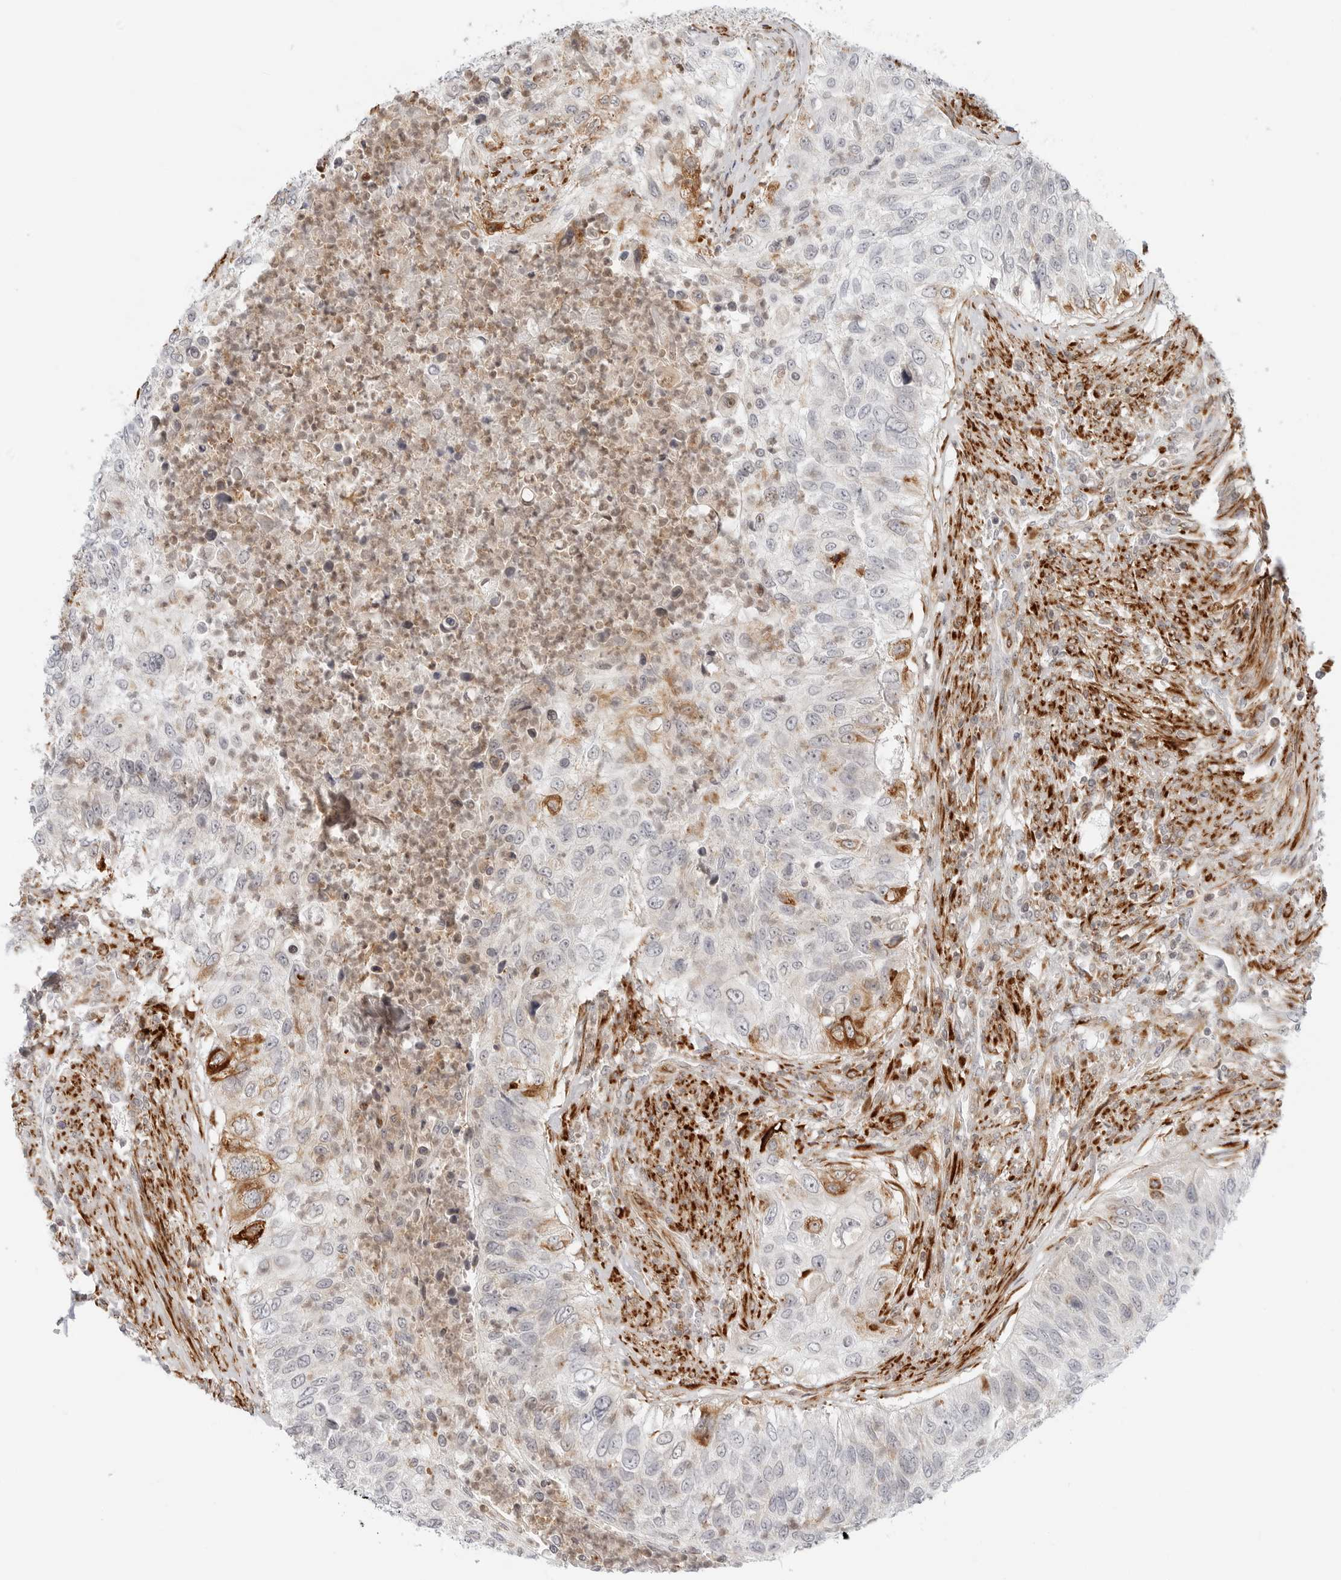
{"staining": {"intensity": "weak", "quantity": "25%-75%", "location": "cytoplasmic/membranous"}, "tissue": "urothelial cancer", "cell_type": "Tumor cells", "image_type": "cancer", "snomed": [{"axis": "morphology", "description": "Urothelial carcinoma, High grade"}, {"axis": "topography", "description": "Urinary bladder"}], "caption": "DAB (3,3'-diaminobenzidine) immunohistochemical staining of human high-grade urothelial carcinoma displays weak cytoplasmic/membranous protein positivity in approximately 25%-75% of tumor cells.", "gene": "C1QTNF1", "patient": {"sex": "female", "age": 60}}